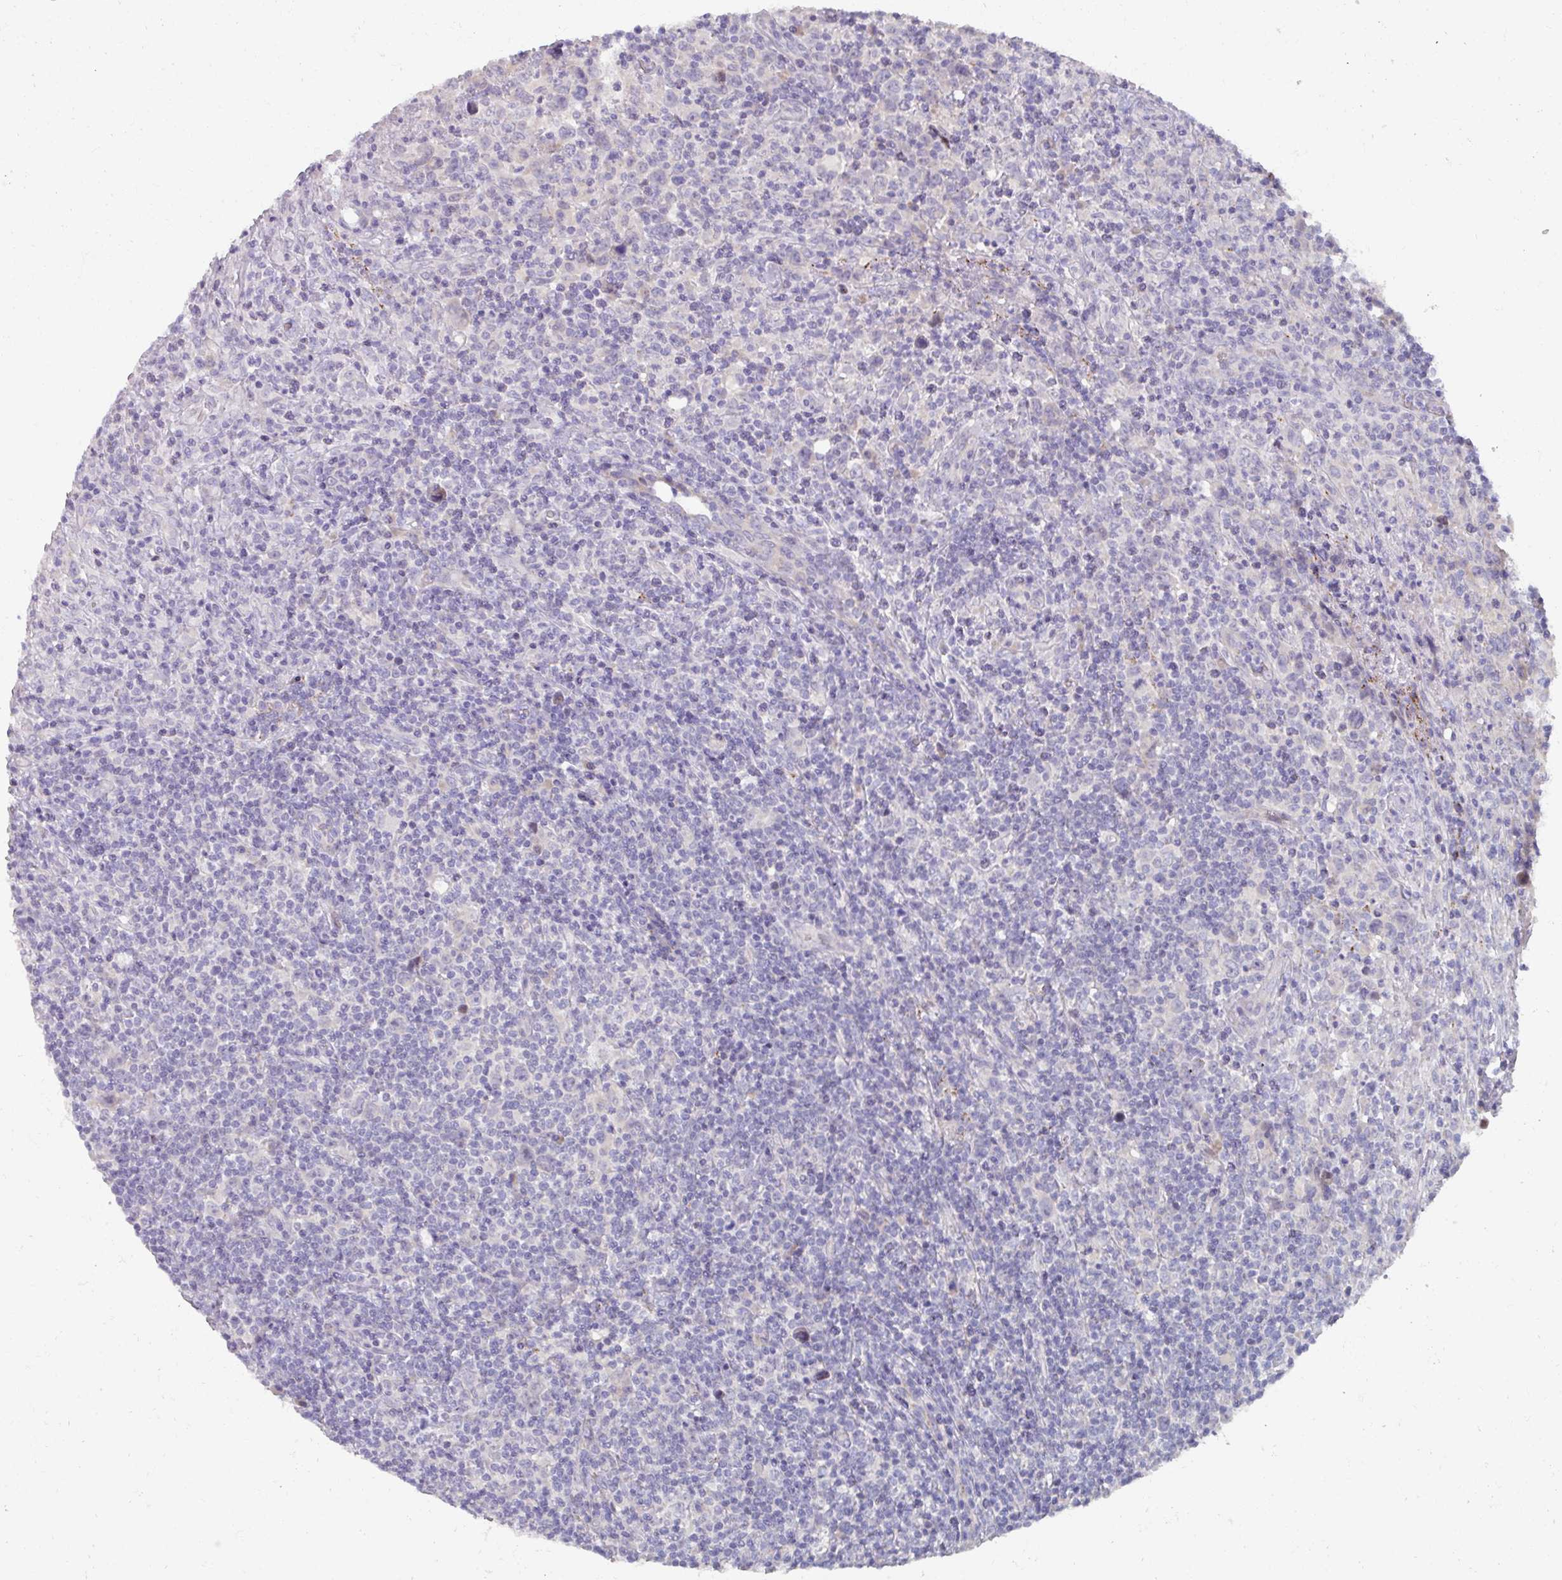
{"staining": {"intensity": "negative", "quantity": "none", "location": "none"}, "tissue": "lymphoma", "cell_type": "Tumor cells", "image_type": "cancer", "snomed": [{"axis": "morphology", "description": "Hodgkin's disease, NOS"}, {"axis": "topography", "description": "Lymph node"}], "caption": "Immunohistochemistry of lymphoma demonstrates no staining in tumor cells.", "gene": "NT5C1A", "patient": {"sex": "female", "age": 18}}